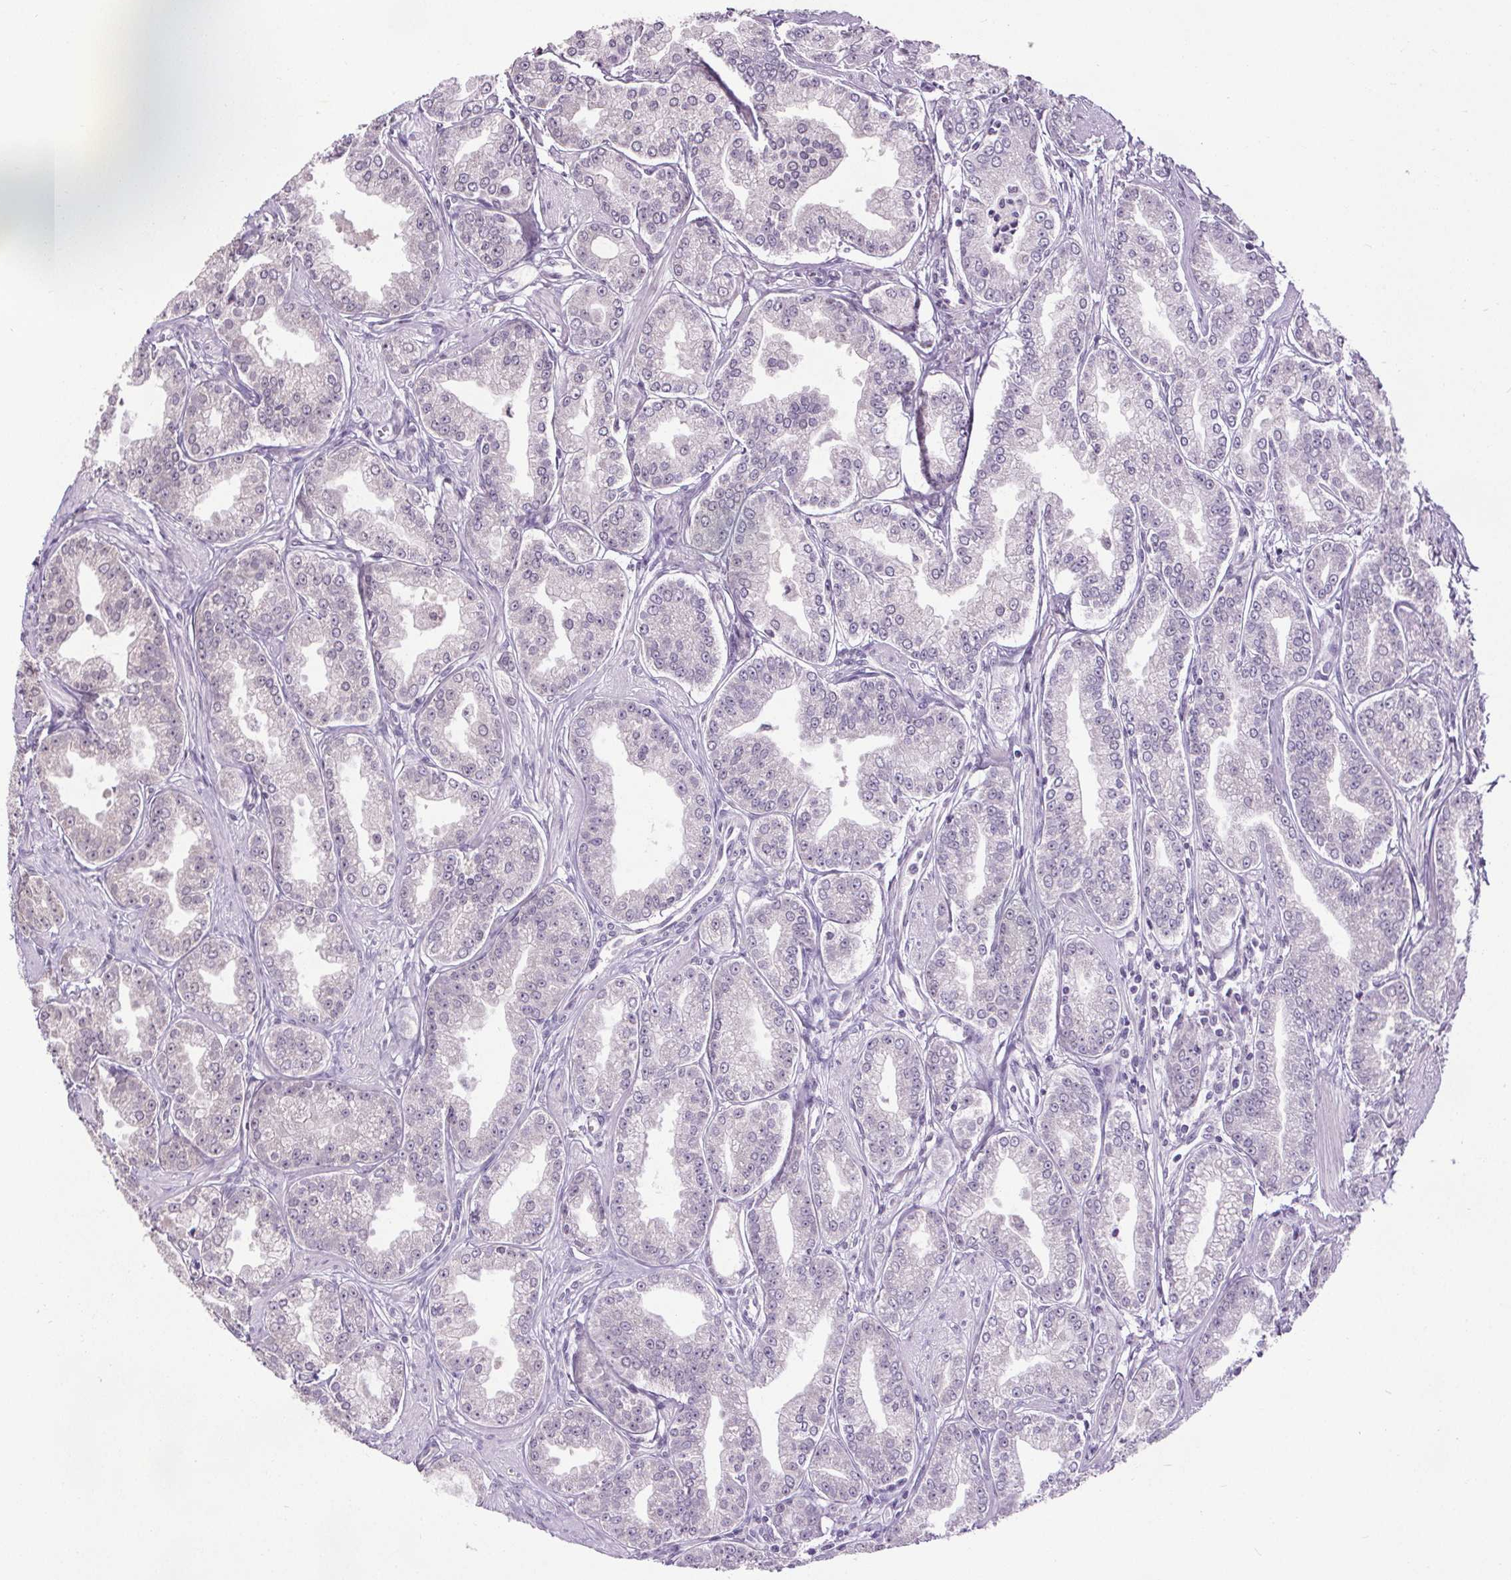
{"staining": {"intensity": "negative", "quantity": "none", "location": "none"}, "tissue": "prostate cancer", "cell_type": "Tumor cells", "image_type": "cancer", "snomed": [{"axis": "morphology", "description": "Adenocarcinoma, NOS"}, {"axis": "topography", "description": "Prostate"}], "caption": "There is no significant expression in tumor cells of prostate cancer (adenocarcinoma).", "gene": "SLC2A9", "patient": {"sex": "male", "age": 71}}